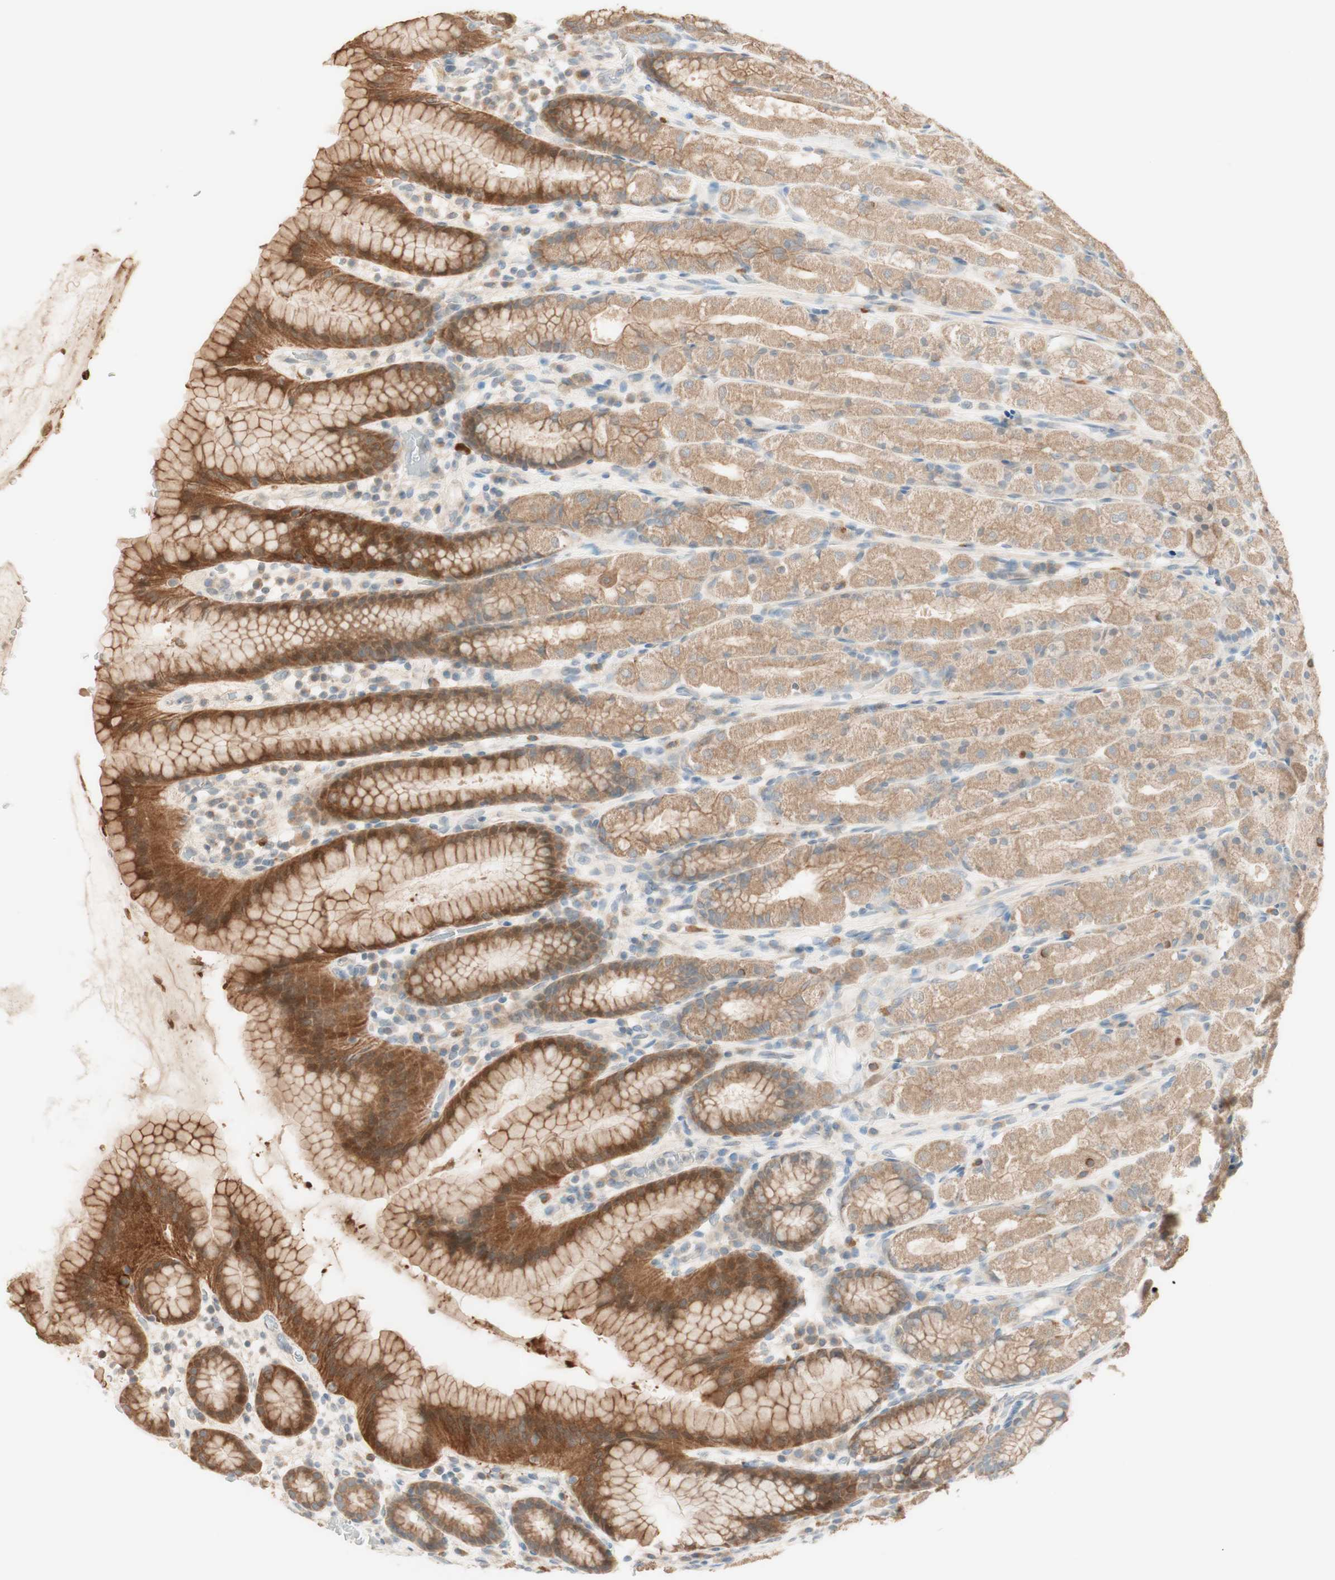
{"staining": {"intensity": "moderate", "quantity": ">75%", "location": "cytoplasmic/membranous"}, "tissue": "stomach", "cell_type": "Glandular cells", "image_type": "normal", "snomed": [{"axis": "morphology", "description": "Normal tissue, NOS"}, {"axis": "topography", "description": "Stomach, upper"}], "caption": "Immunohistochemical staining of unremarkable human stomach shows moderate cytoplasmic/membranous protein positivity in approximately >75% of glandular cells.", "gene": "CLCN2", "patient": {"sex": "male", "age": 68}}